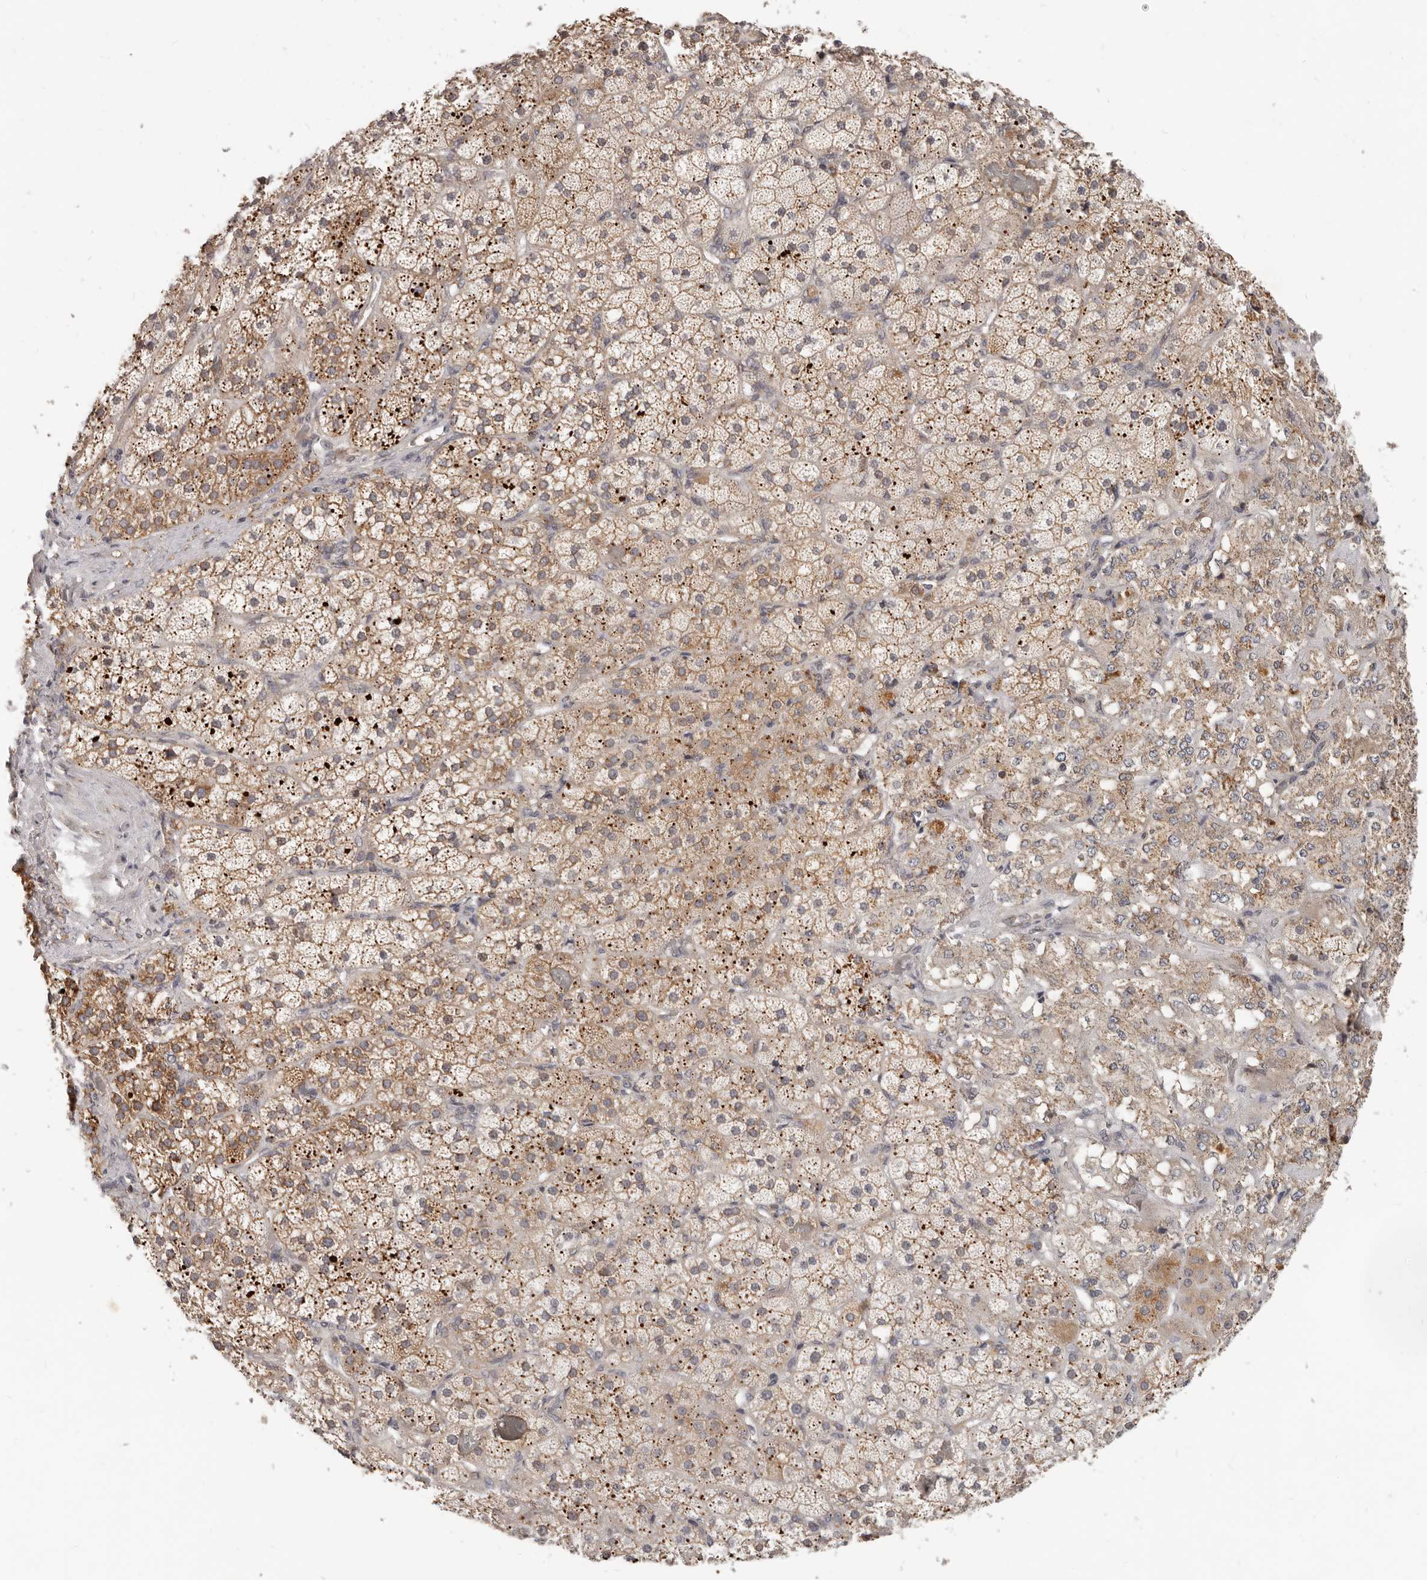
{"staining": {"intensity": "moderate", "quantity": ">75%", "location": "cytoplasmic/membranous"}, "tissue": "adrenal gland", "cell_type": "Glandular cells", "image_type": "normal", "snomed": [{"axis": "morphology", "description": "Normal tissue, NOS"}, {"axis": "topography", "description": "Adrenal gland"}], "caption": "Adrenal gland stained with DAB (3,3'-diaminobenzidine) immunohistochemistry (IHC) exhibits medium levels of moderate cytoplasmic/membranous expression in about >75% of glandular cells. (IHC, brightfield microscopy, high magnification).", "gene": "USP49", "patient": {"sex": "male", "age": 57}}